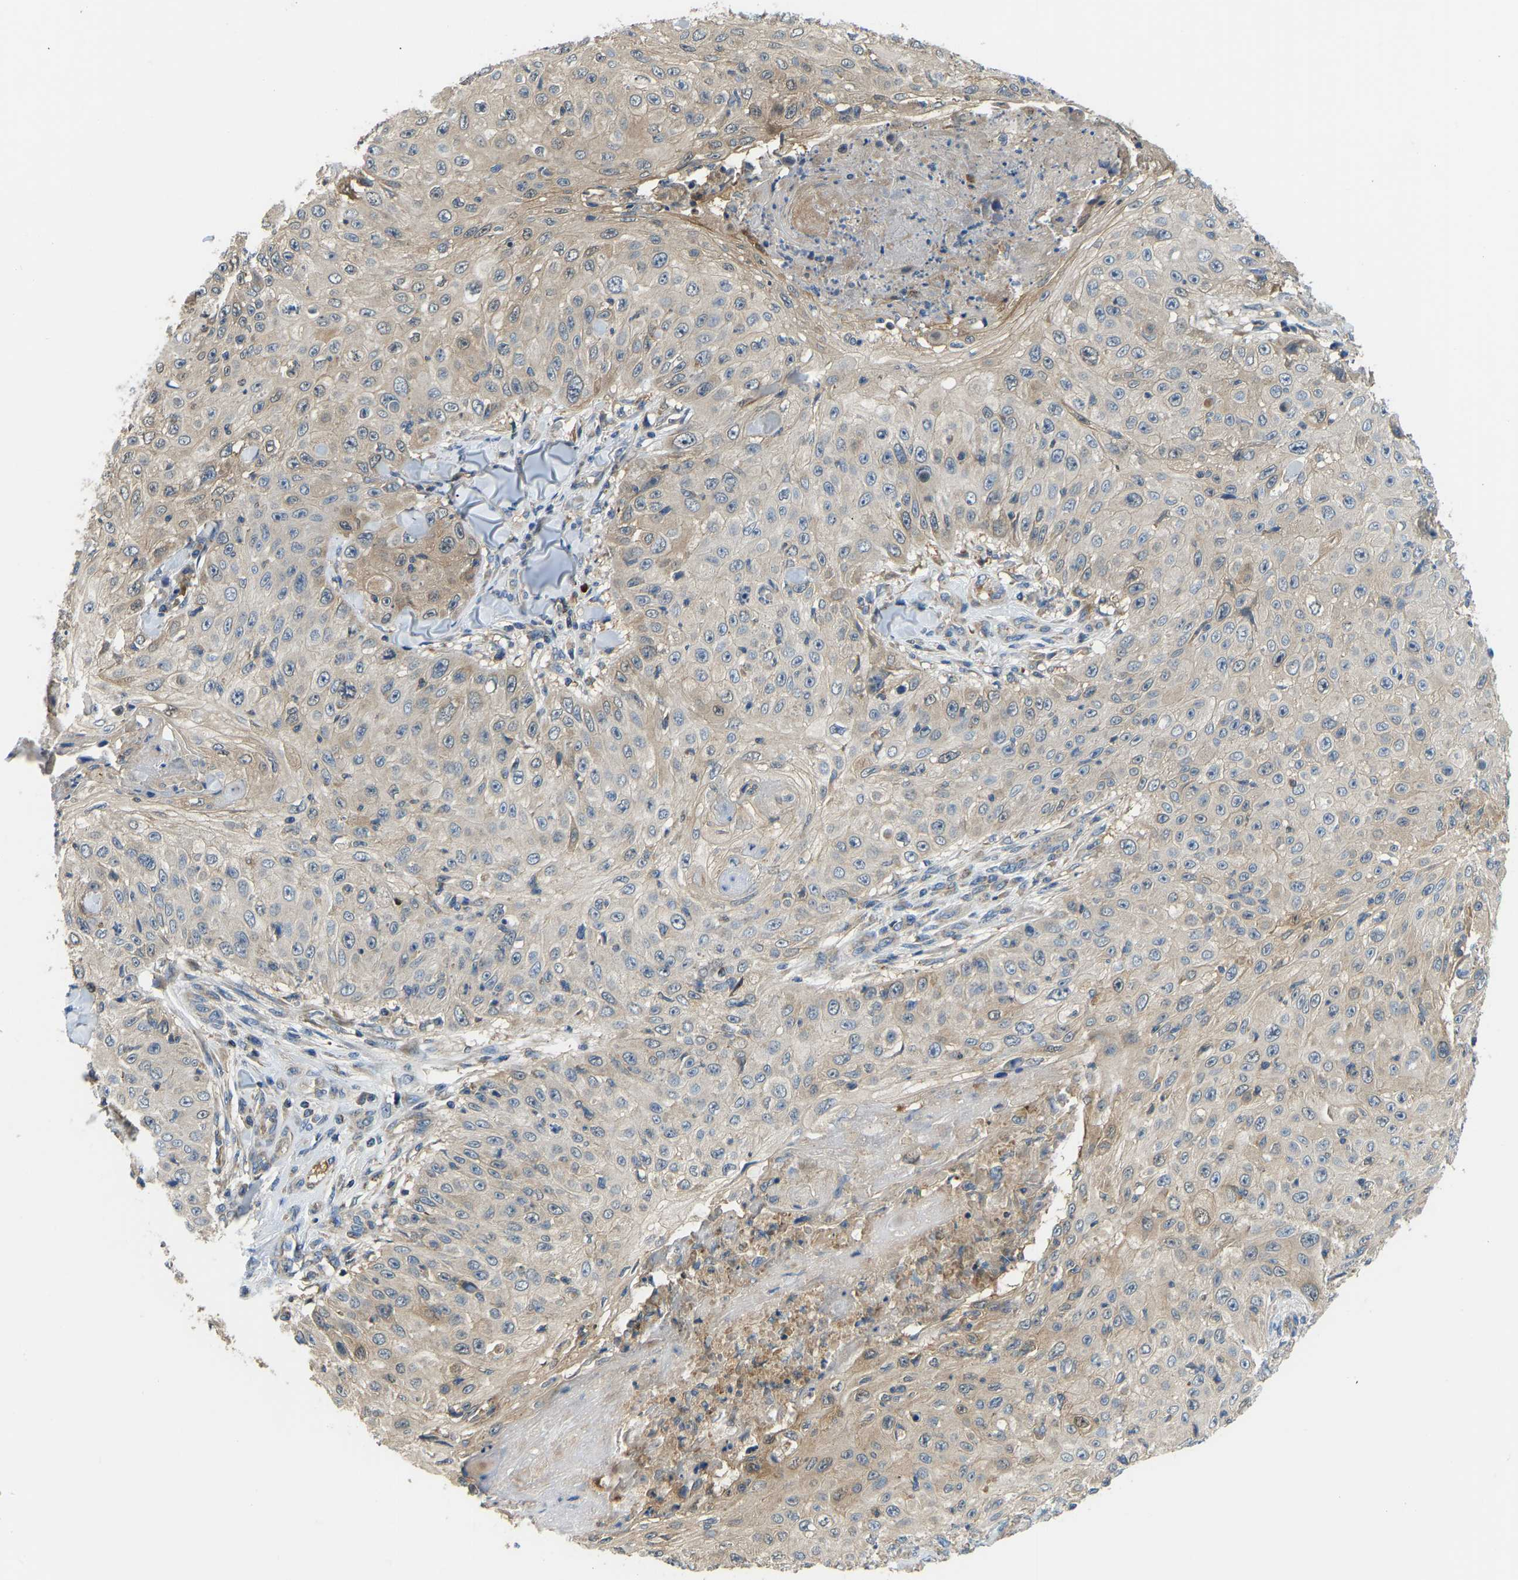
{"staining": {"intensity": "weak", "quantity": "<25%", "location": "cytoplasmic/membranous"}, "tissue": "skin cancer", "cell_type": "Tumor cells", "image_type": "cancer", "snomed": [{"axis": "morphology", "description": "Squamous cell carcinoma, NOS"}, {"axis": "topography", "description": "Skin"}], "caption": "DAB immunohistochemical staining of human skin cancer (squamous cell carcinoma) displays no significant staining in tumor cells.", "gene": "RBP1", "patient": {"sex": "male", "age": 86}}